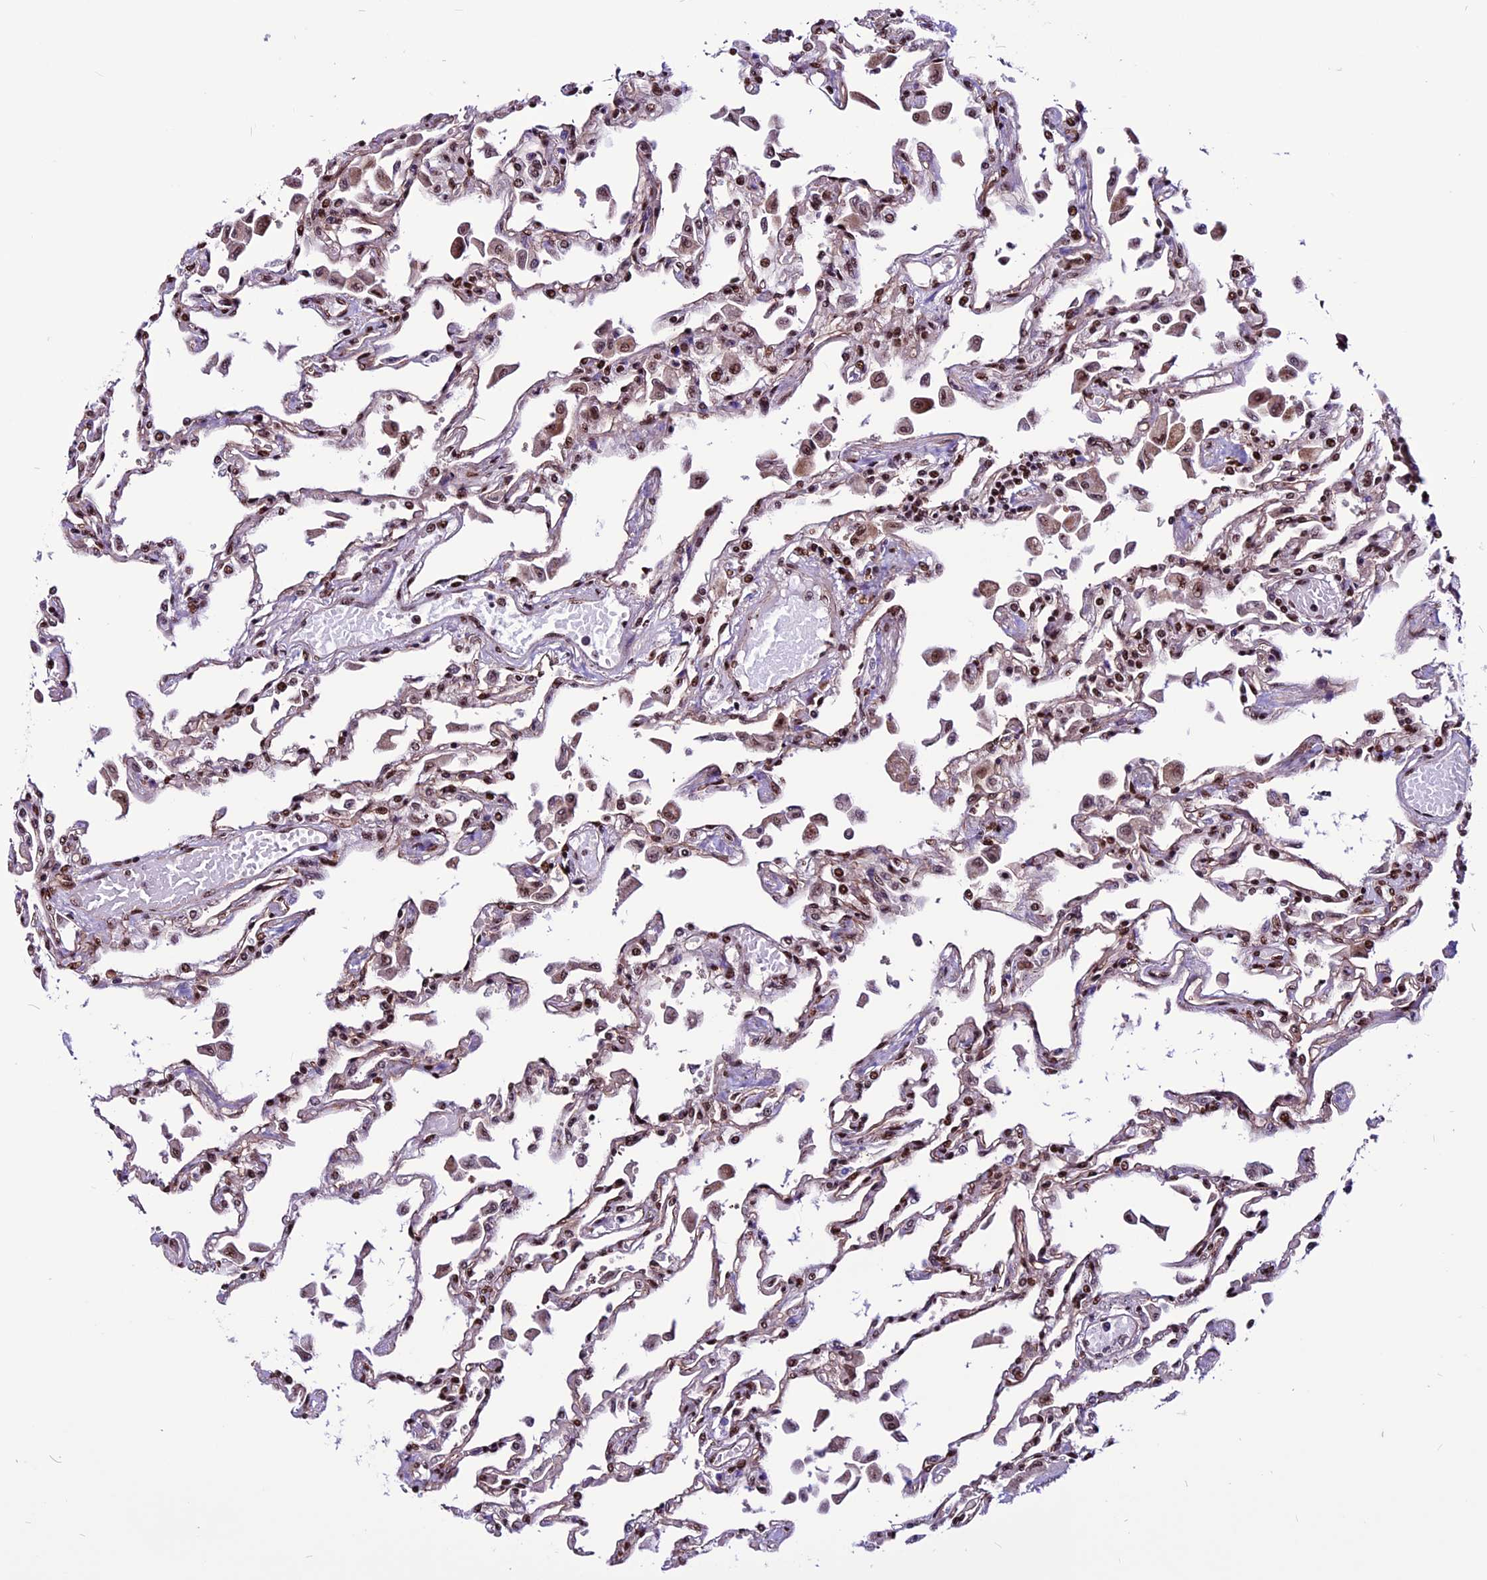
{"staining": {"intensity": "moderate", "quantity": "25%-75%", "location": "nuclear"}, "tissue": "lung", "cell_type": "Alveolar cells", "image_type": "normal", "snomed": [{"axis": "morphology", "description": "Normal tissue, NOS"}, {"axis": "topography", "description": "Bronchus"}, {"axis": "topography", "description": "Lung"}], "caption": "This micrograph exhibits IHC staining of unremarkable lung, with medium moderate nuclear expression in about 25%-75% of alveolar cells.", "gene": "RINL", "patient": {"sex": "female", "age": 49}}